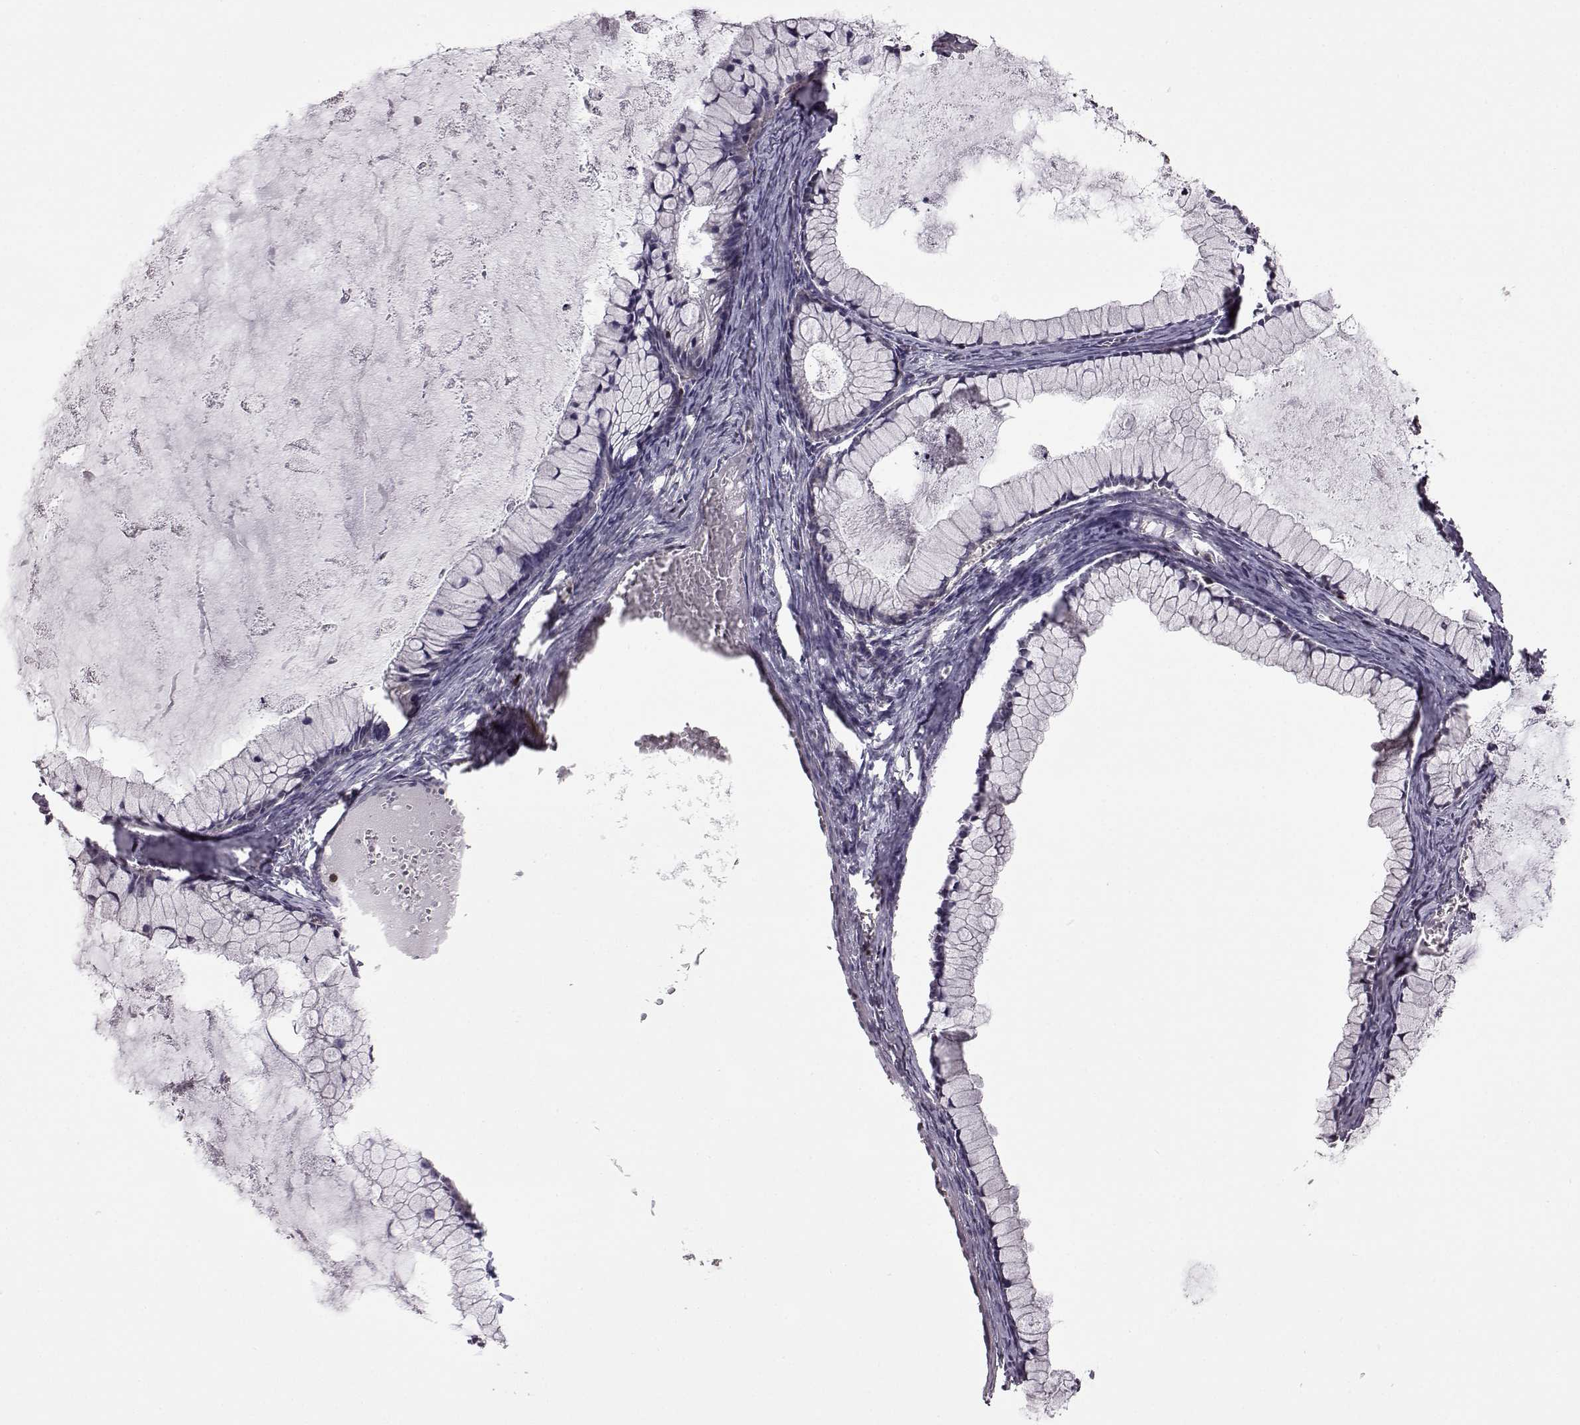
{"staining": {"intensity": "negative", "quantity": "none", "location": "none"}, "tissue": "ovarian cancer", "cell_type": "Tumor cells", "image_type": "cancer", "snomed": [{"axis": "morphology", "description": "Cystadenocarcinoma, mucinous, NOS"}, {"axis": "topography", "description": "Ovary"}], "caption": "This is a micrograph of immunohistochemistry (IHC) staining of ovarian cancer (mucinous cystadenocarcinoma), which shows no staining in tumor cells. The staining is performed using DAB brown chromogen with nuclei counter-stained in using hematoxylin.", "gene": "DOK2", "patient": {"sex": "female", "age": 41}}